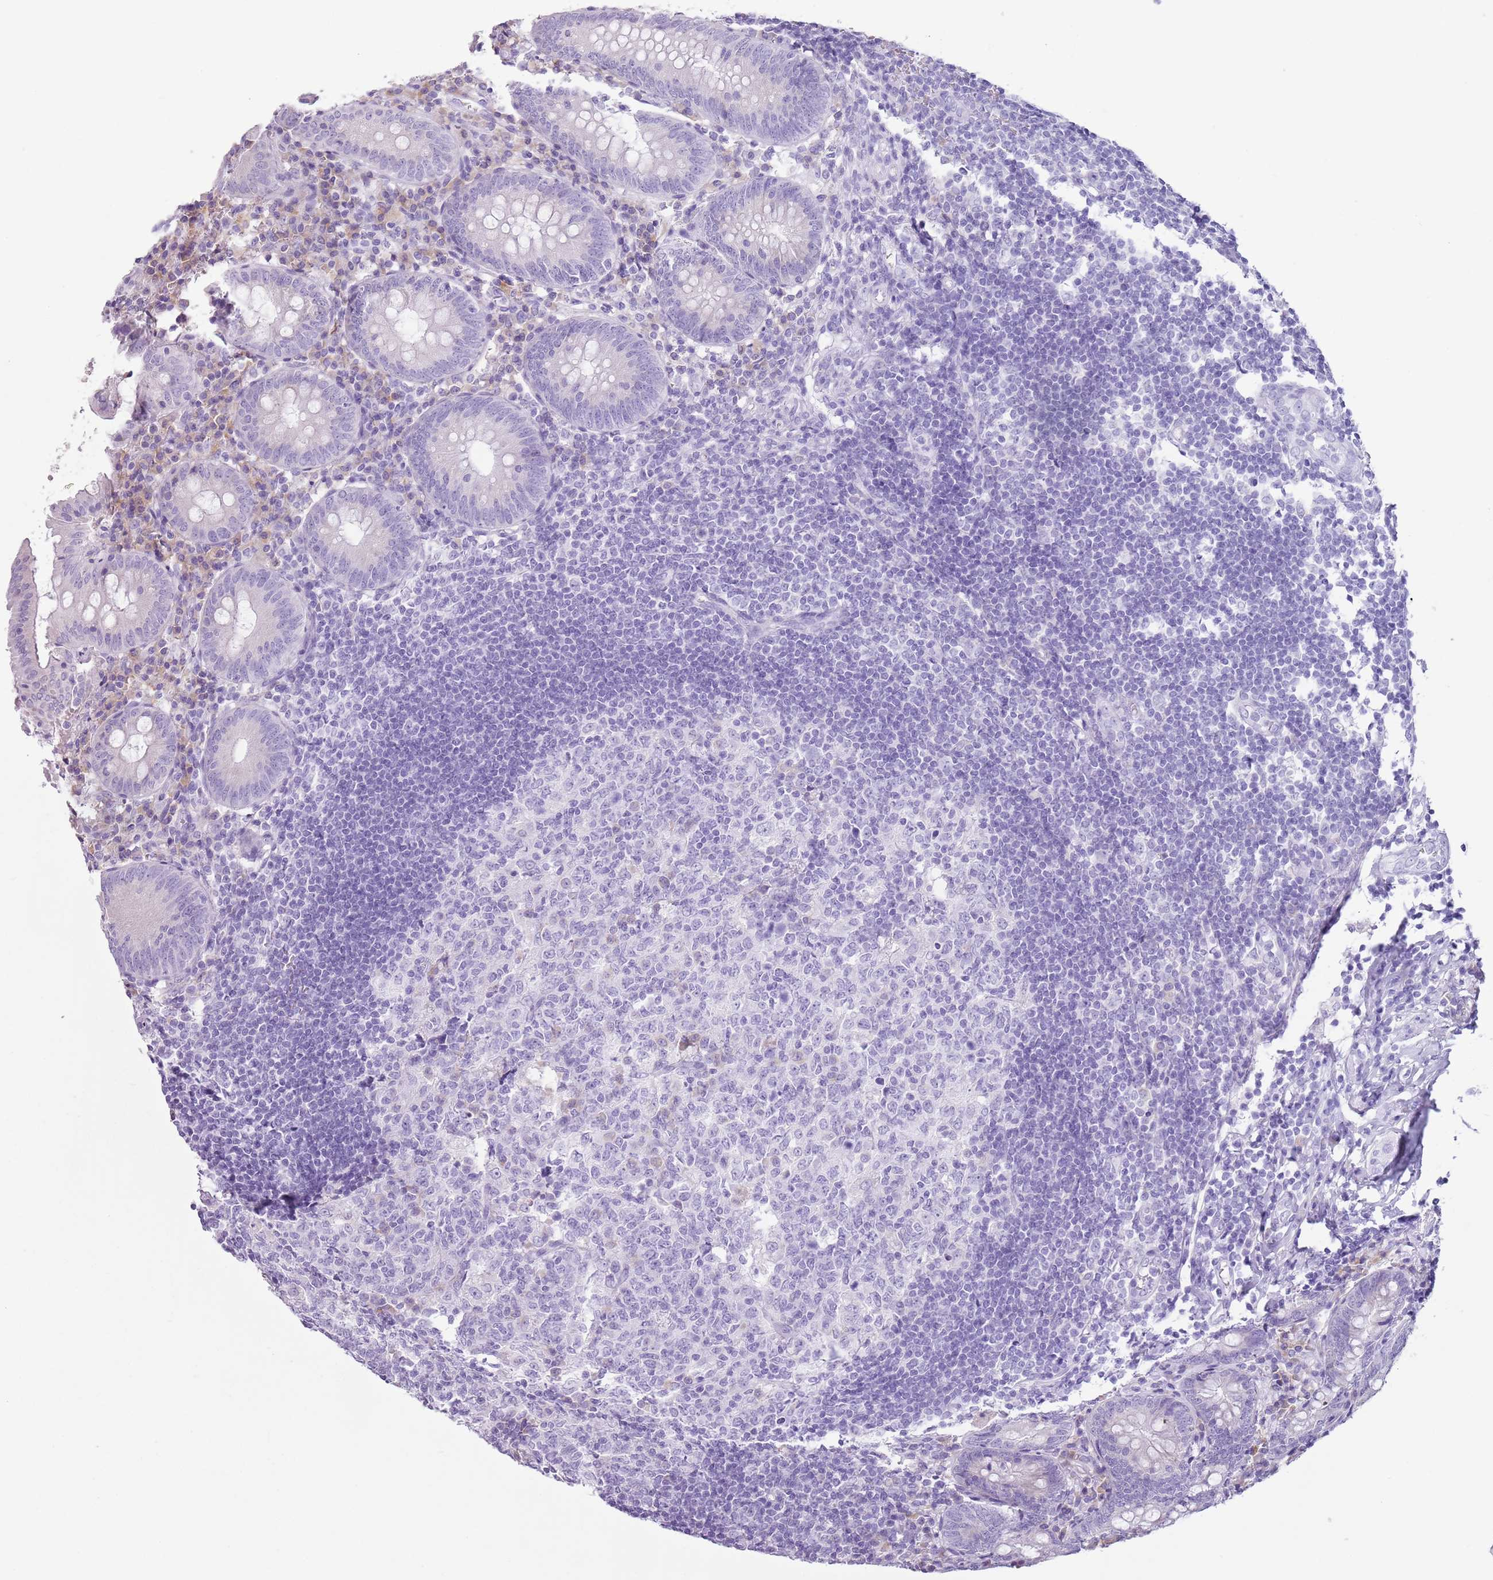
{"staining": {"intensity": "negative", "quantity": "none", "location": "none"}, "tissue": "appendix", "cell_type": "Glandular cells", "image_type": "normal", "snomed": [{"axis": "morphology", "description": "Normal tissue, NOS"}, {"axis": "topography", "description": "Appendix"}], "caption": "Photomicrograph shows no significant protein positivity in glandular cells of normal appendix. (Immunohistochemistry, brightfield microscopy, high magnification).", "gene": "HYOU1", "patient": {"sex": "female", "age": 54}}